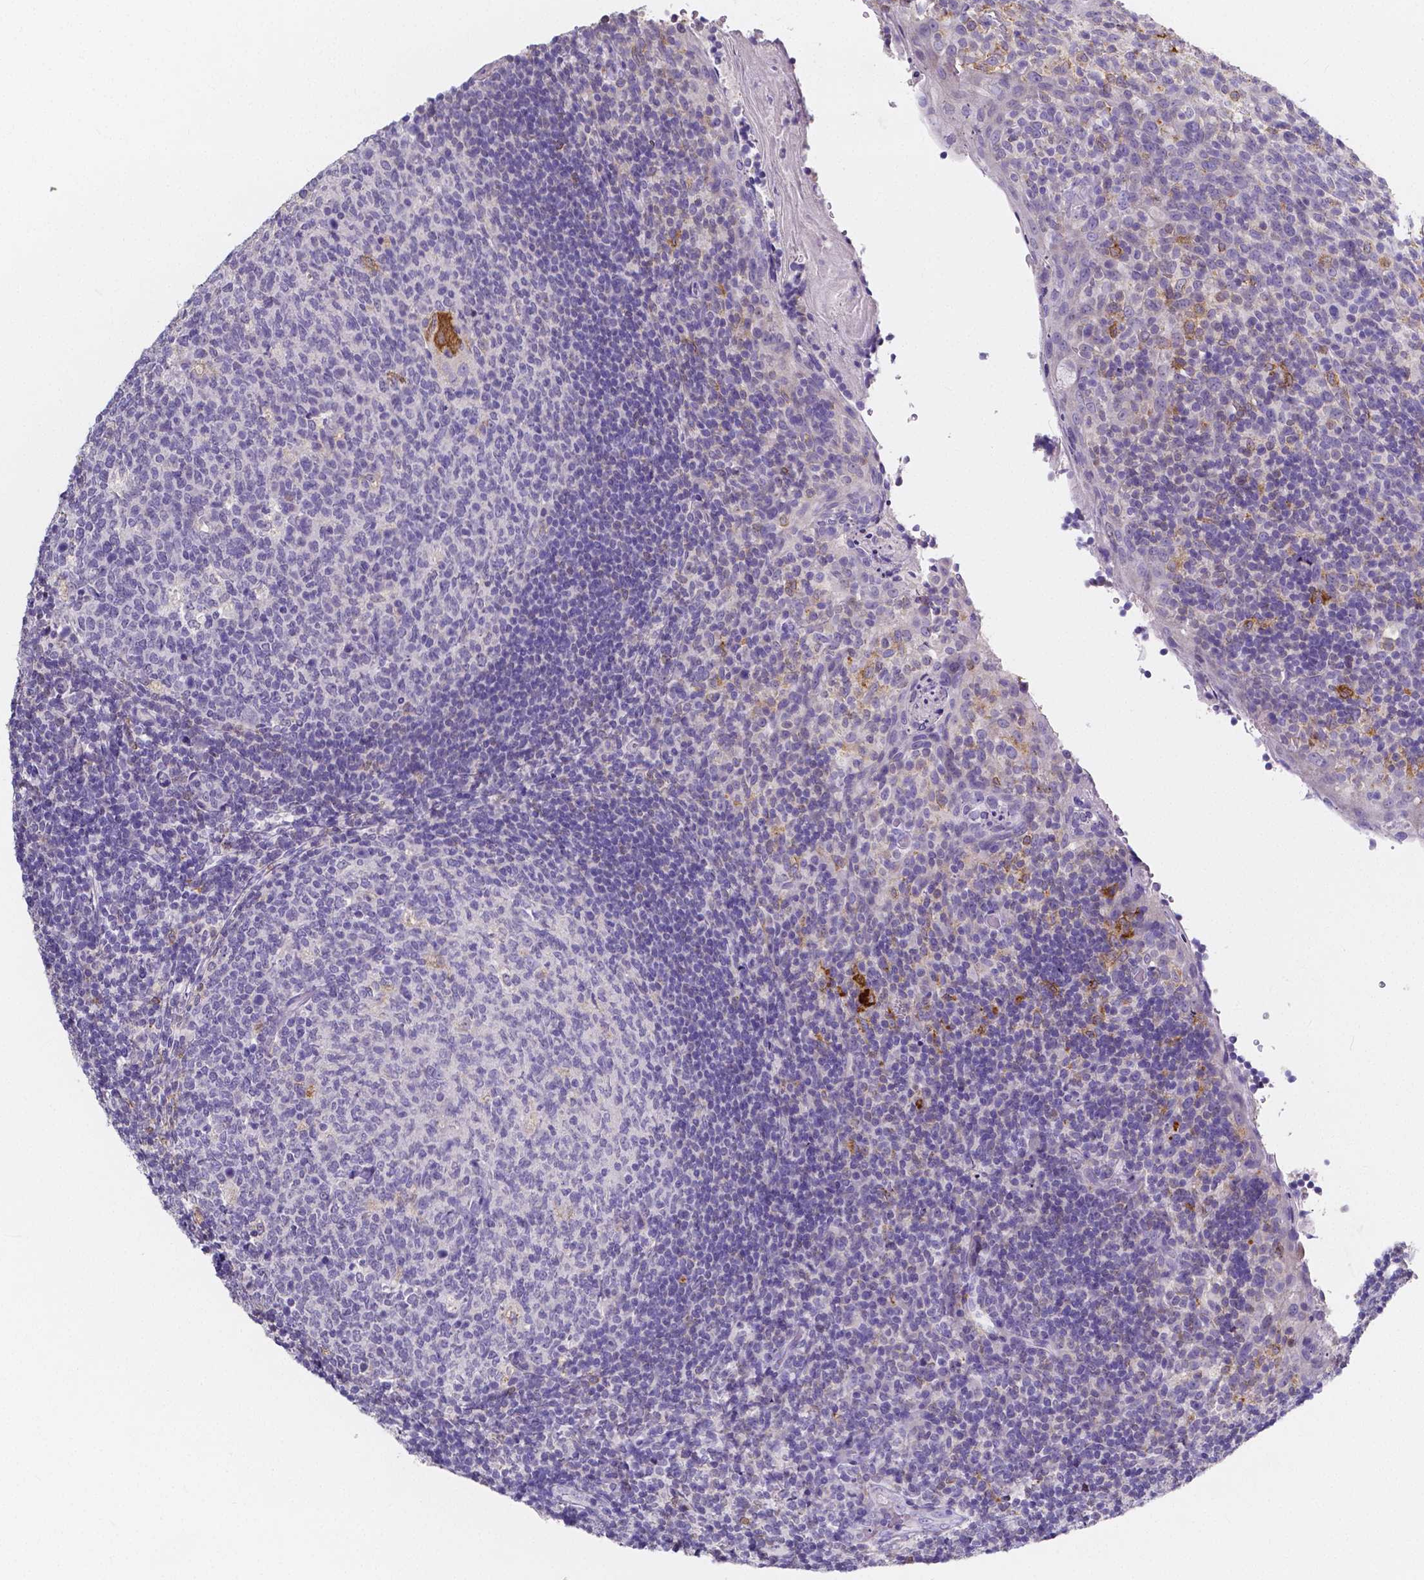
{"staining": {"intensity": "negative", "quantity": "none", "location": "none"}, "tissue": "tonsil", "cell_type": "Germinal center cells", "image_type": "normal", "snomed": [{"axis": "morphology", "description": "Normal tissue, NOS"}, {"axis": "topography", "description": "Tonsil"}], "caption": "Histopathology image shows no protein staining in germinal center cells of normal tonsil. (Immunohistochemistry (ihc), brightfield microscopy, high magnification).", "gene": "ACP5", "patient": {"sex": "female", "age": 10}}